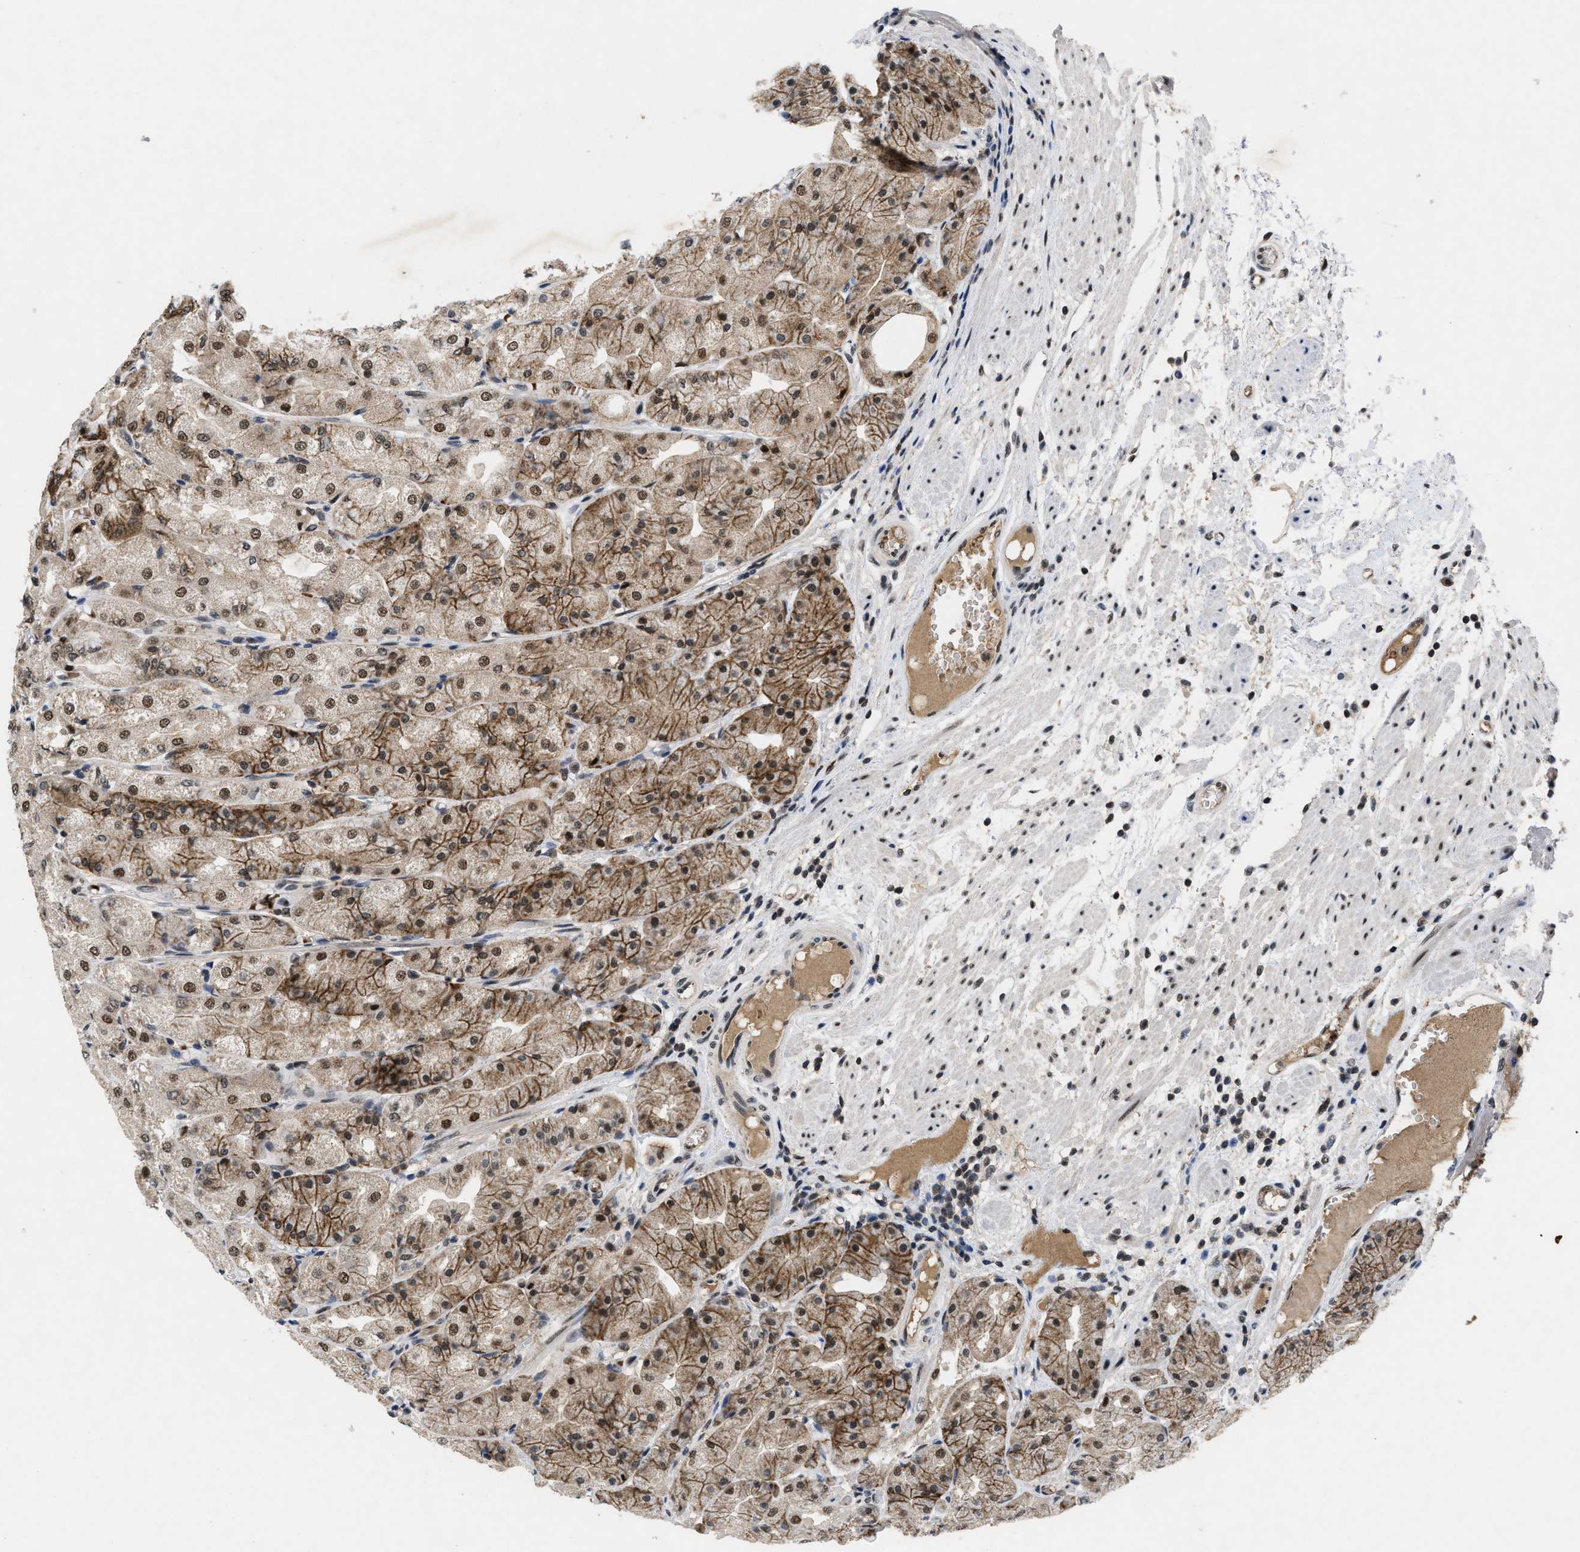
{"staining": {"intensity": "moderate", "quantity": ">75%", "location": "cytoplasmic/membranous,nuclear"}, "tissue": "stomach", "cell_type": "Glandular cells", "image_type": "normal", "snomed": [{"axis": "morphology", "description": "Normal tissue, NOS"}, {"axis": "topography", "description": "Stomach, upper"}], "caption": "Immunohistochemistry (IHC) (DAB) staining of benign stomach demonstrates moderate cytoplasmic/membranous,nuclear protein expression in approximately >75% of glandular cells.", "gene": "ZNF346", "patient": {"sex": "male", "age": 72}}